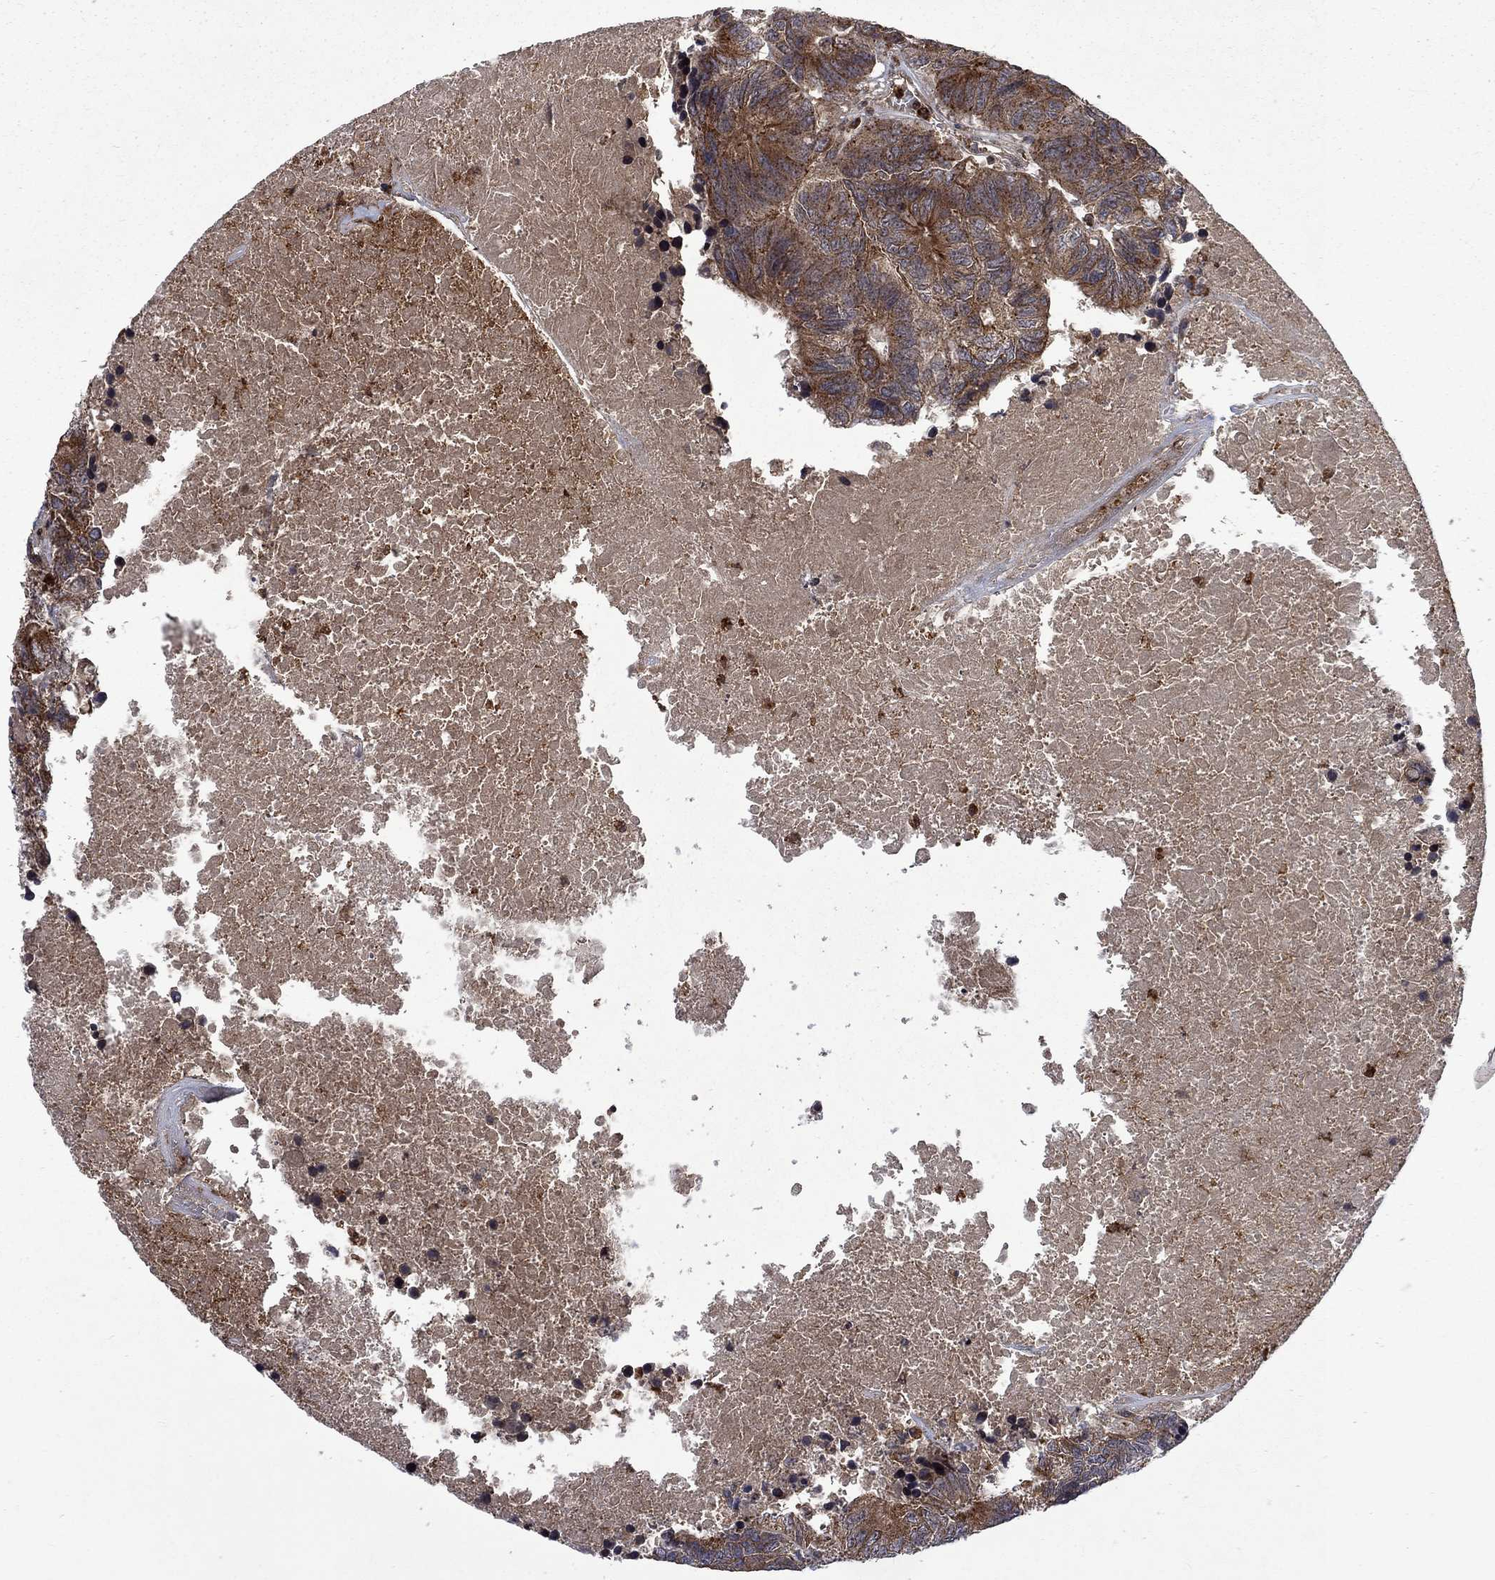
{"staining": {"intensity": "moderate", "quantity": ">75%", "location": "cytoplasmic/membranous"}, "tissue": "colorectal cancer", "cell_type": "Tumor cells", "image_type": "cancer", "snomed": [{"axis": "morphology", "description": "Adenocarcinoma, NOS"}, {"axis": "topography", "description": "Colon"}], "caption": "Immunohistochemistry of adenocarcinoma (colorectal) displays medium levels of moderate cytoplasmic/membranous staining in approximately >75% of tumor cells.", "gene": "TMEM33", "patient": {"sex": "female", "age": 48}}